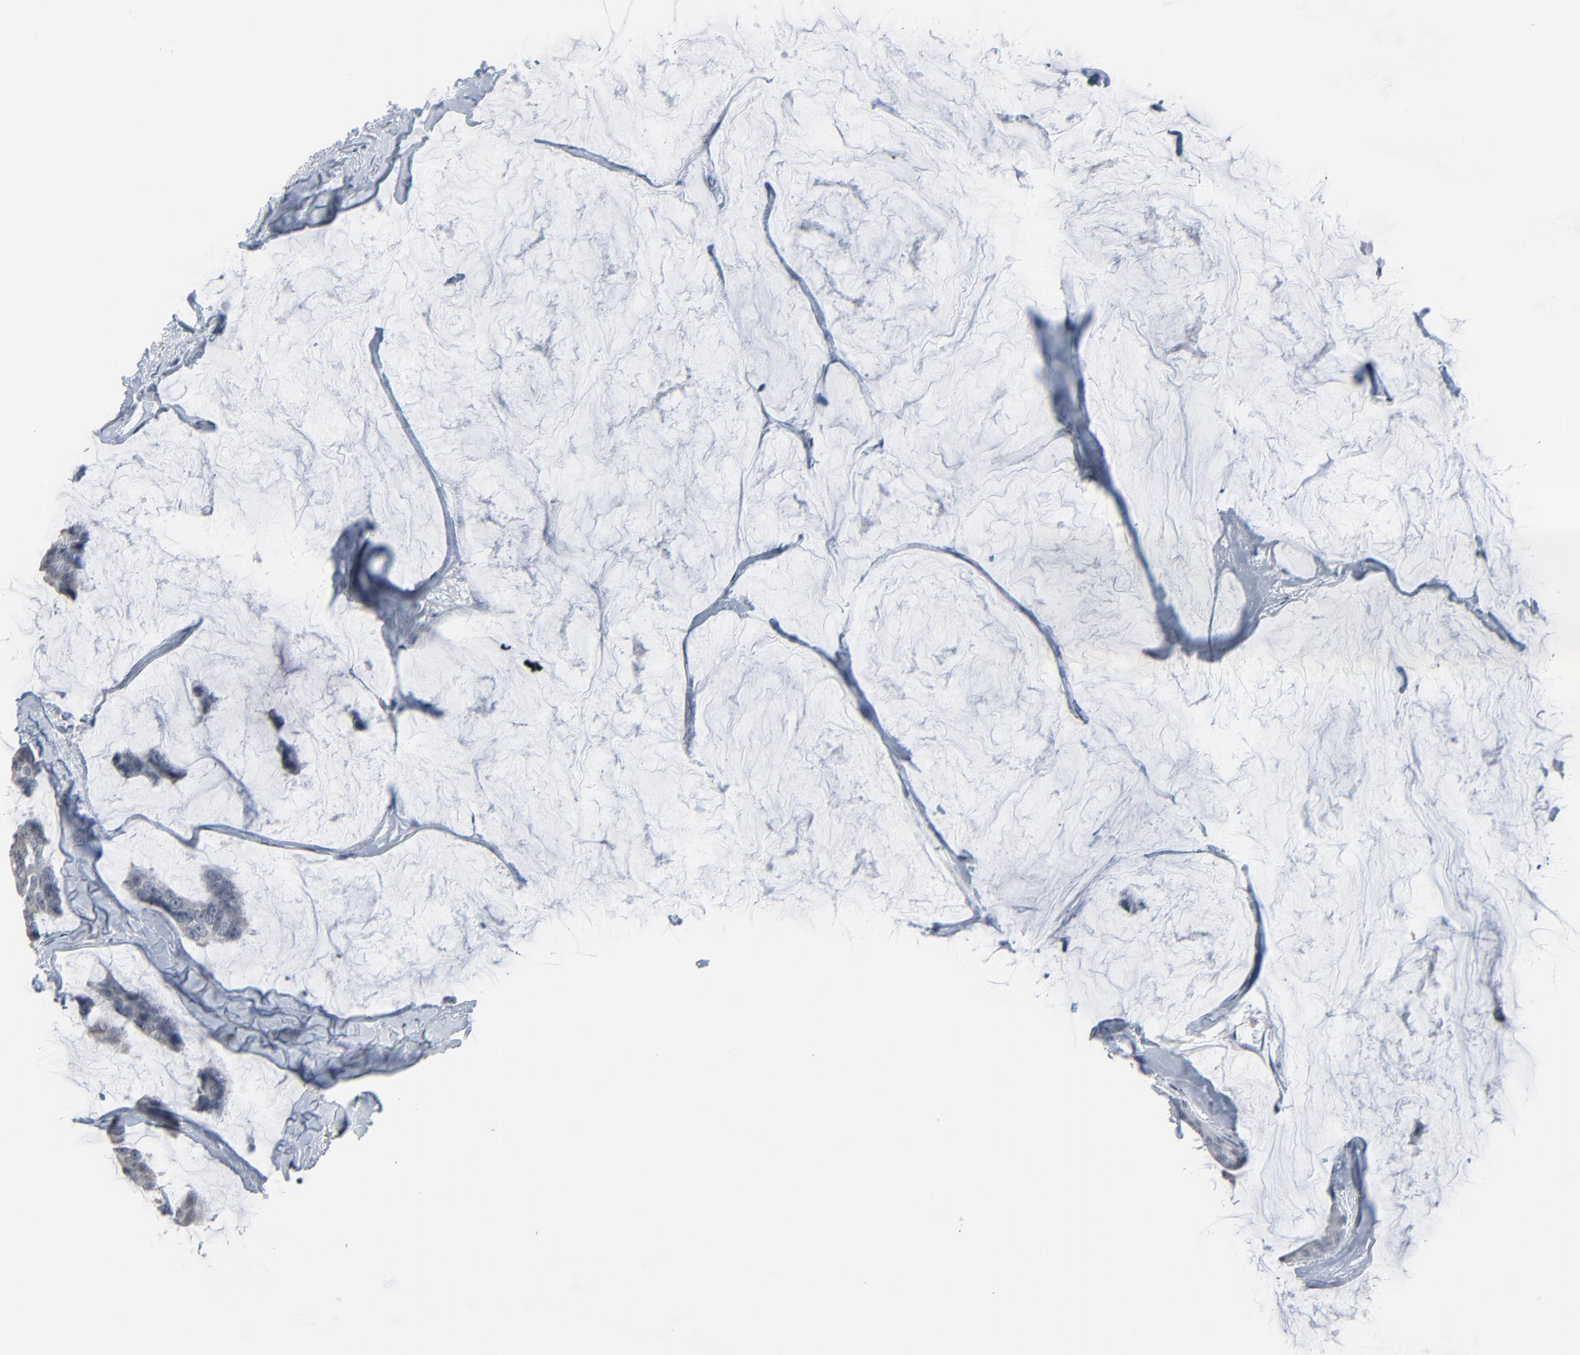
{"staining": {"intensity": "weak", "quantity": "25%-75%", "location": "cytoplasmic/membranous"}, "tissue": "breast cancer", "cell_type": "Tumor cells", "image_type": "cancer", "snomed": [{"axis": "morphology", "description": "Normal tissue, NOS"}, {"axis": "morphology", "description": "Duct carcinoma"}, {"axis": "topography", "description": "Breast"}], "caption": "The image exhibits a brown stain indicating the presence of a protein in the cytoplasmic/membranous of tumor cells in breast cancer (infiltrating ductal carcinoma).", "gene": "SAGE1", "patient": {"sex": "female", "age": 50}}